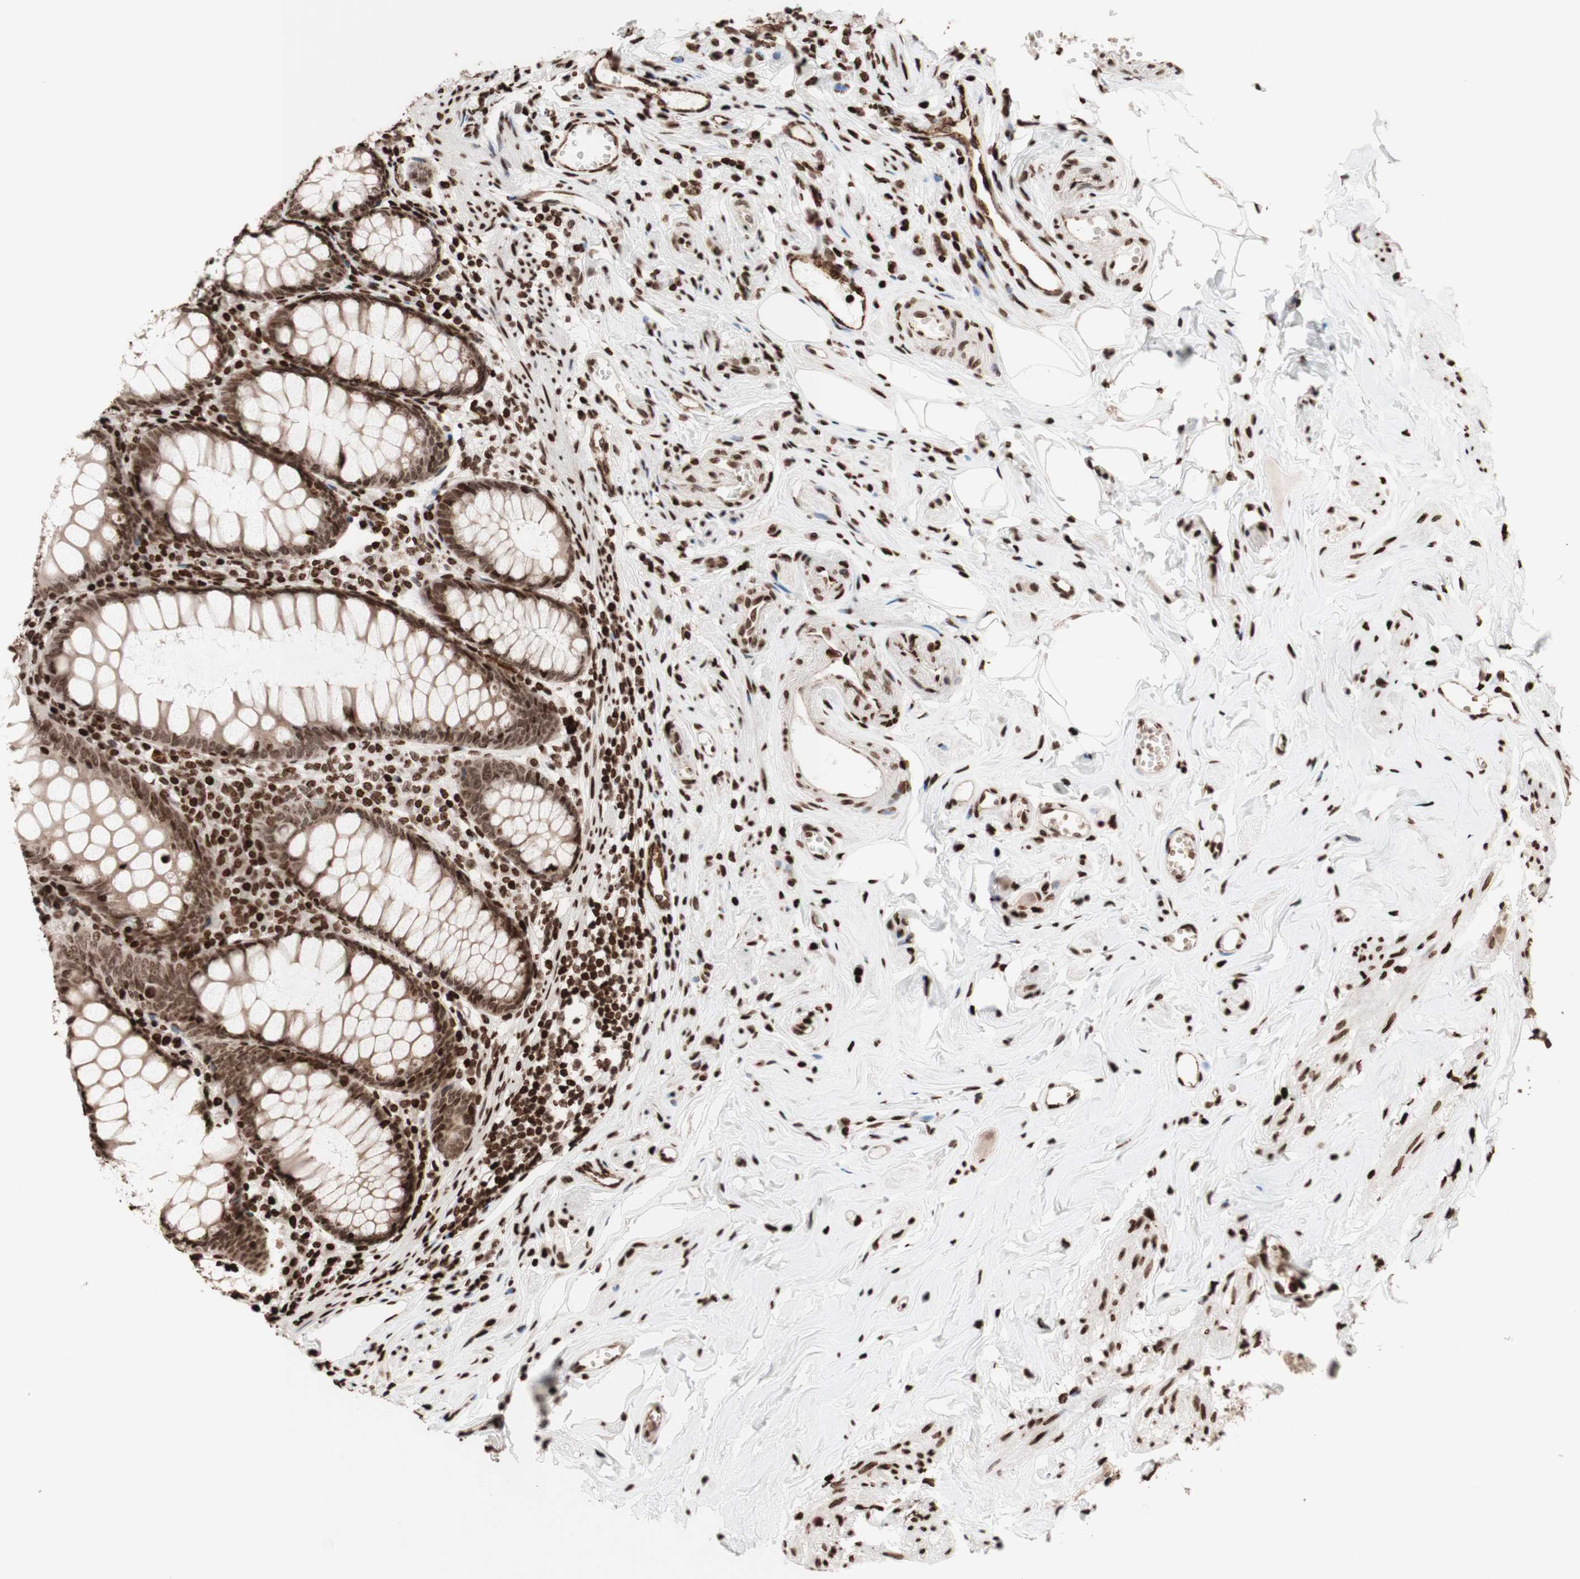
{"staining": {"intensity": "strong", "quantity": ">75%", "location": "cytoplasmic/membranous,nuclear"}, "tissue": "appendix", "cell_type": "Glandular cells", "image_type": "normal", "snomed": [{"axis": "morphology", "description": "Normal tissue, NOS"}, {"axis": "topography", "description": "Appendix"}], "caption": "A brown stain highlights strong cytoplasmic/membranous,nuclear staining of a protein in glandular cells of normal appendix.", "gene": "NCAPD2", "patient": {"sex": "female", "age": 77}}